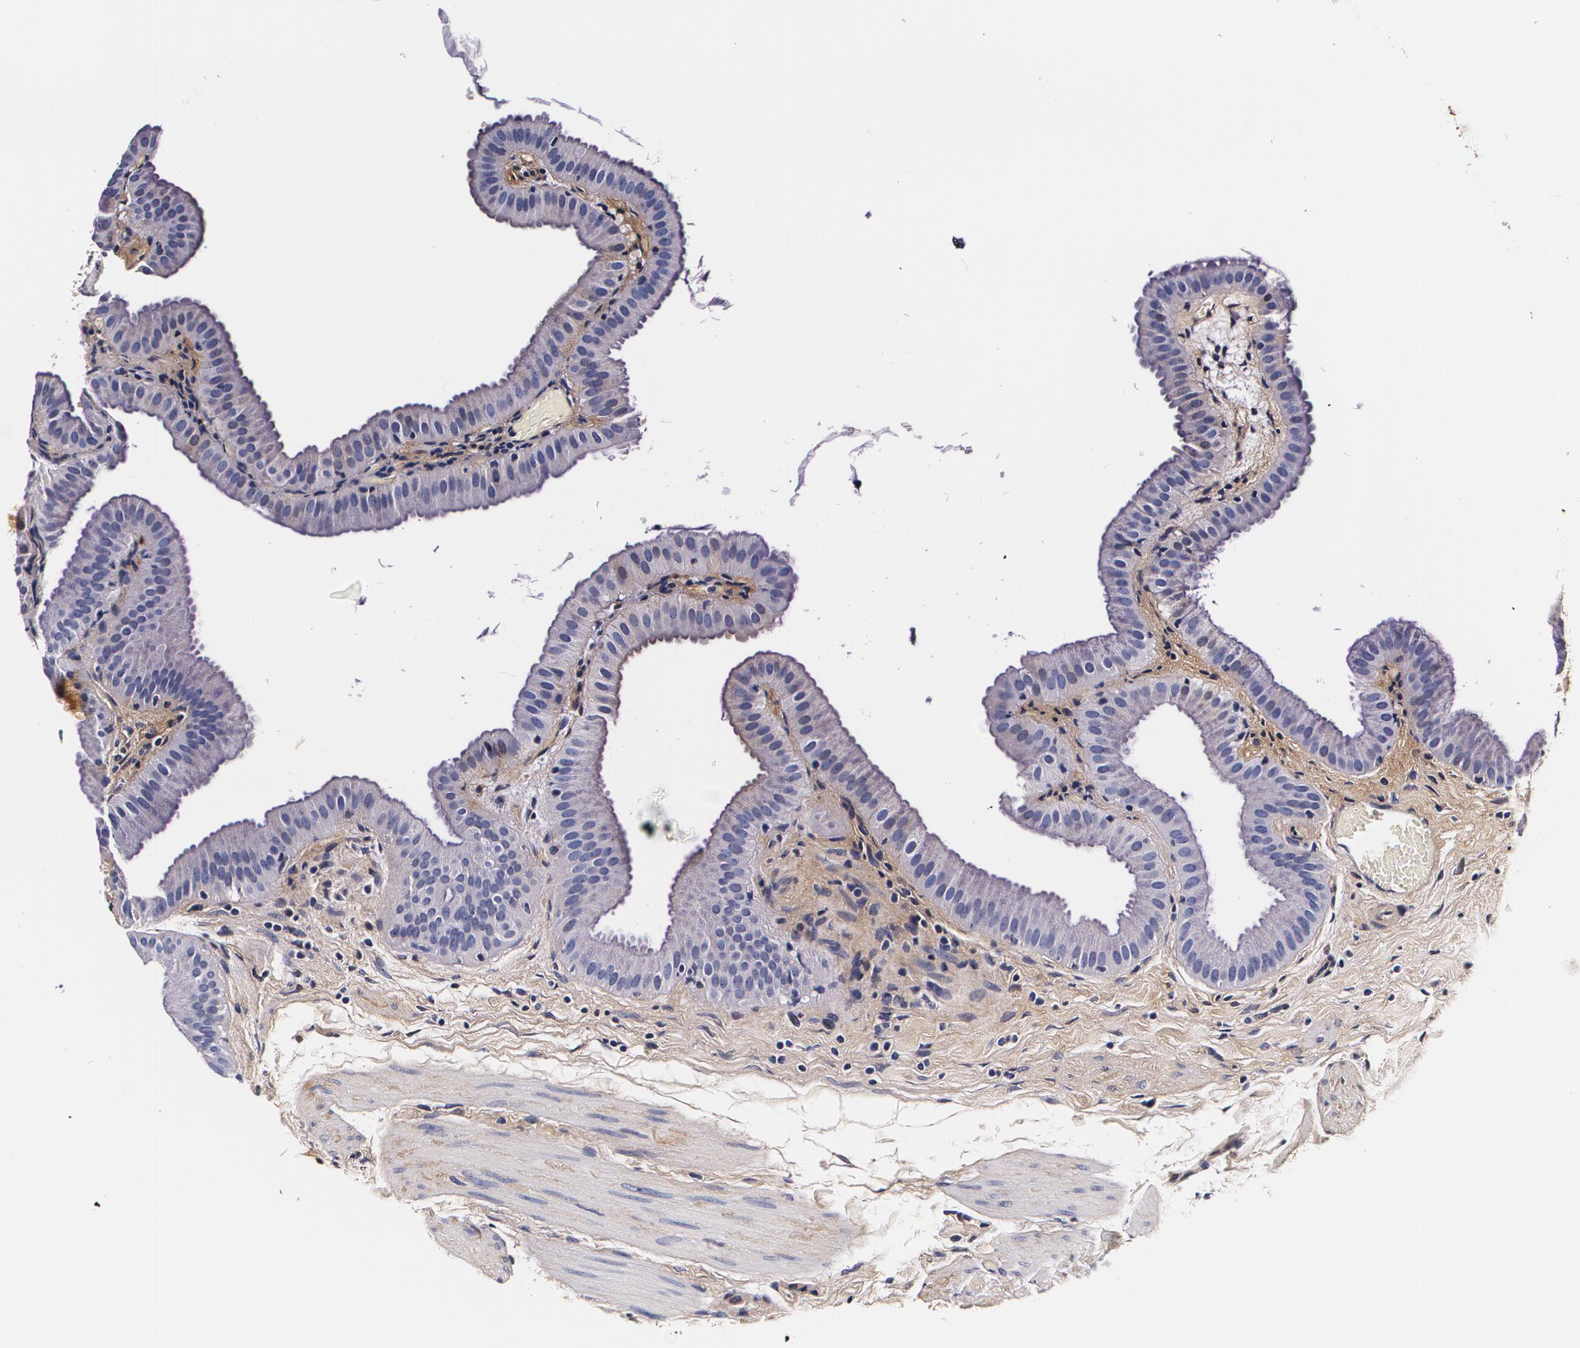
{"staining": {"intensity": "negative", "quantity": "none", "location": "none"}, "tissue": "gallbladder", "cell_type": "Glandular cells", "image_type": "normal", "snomed": [{"axis": "morphology", "description": "Normal tissue, NOS"}, {"axis": "topography", "description": "Gallbladder"}], "caption": "The histopathology image displays no significant staining in glandular cells of gallbladder. Brightfield microscopy of IHC stained with DAB (3,3'-diaminobenzidine) (brown) and hematoxylin (blue), captured at high magnification.", "gene": "TTR", "patient": {"sex": "female", "age": 63}}